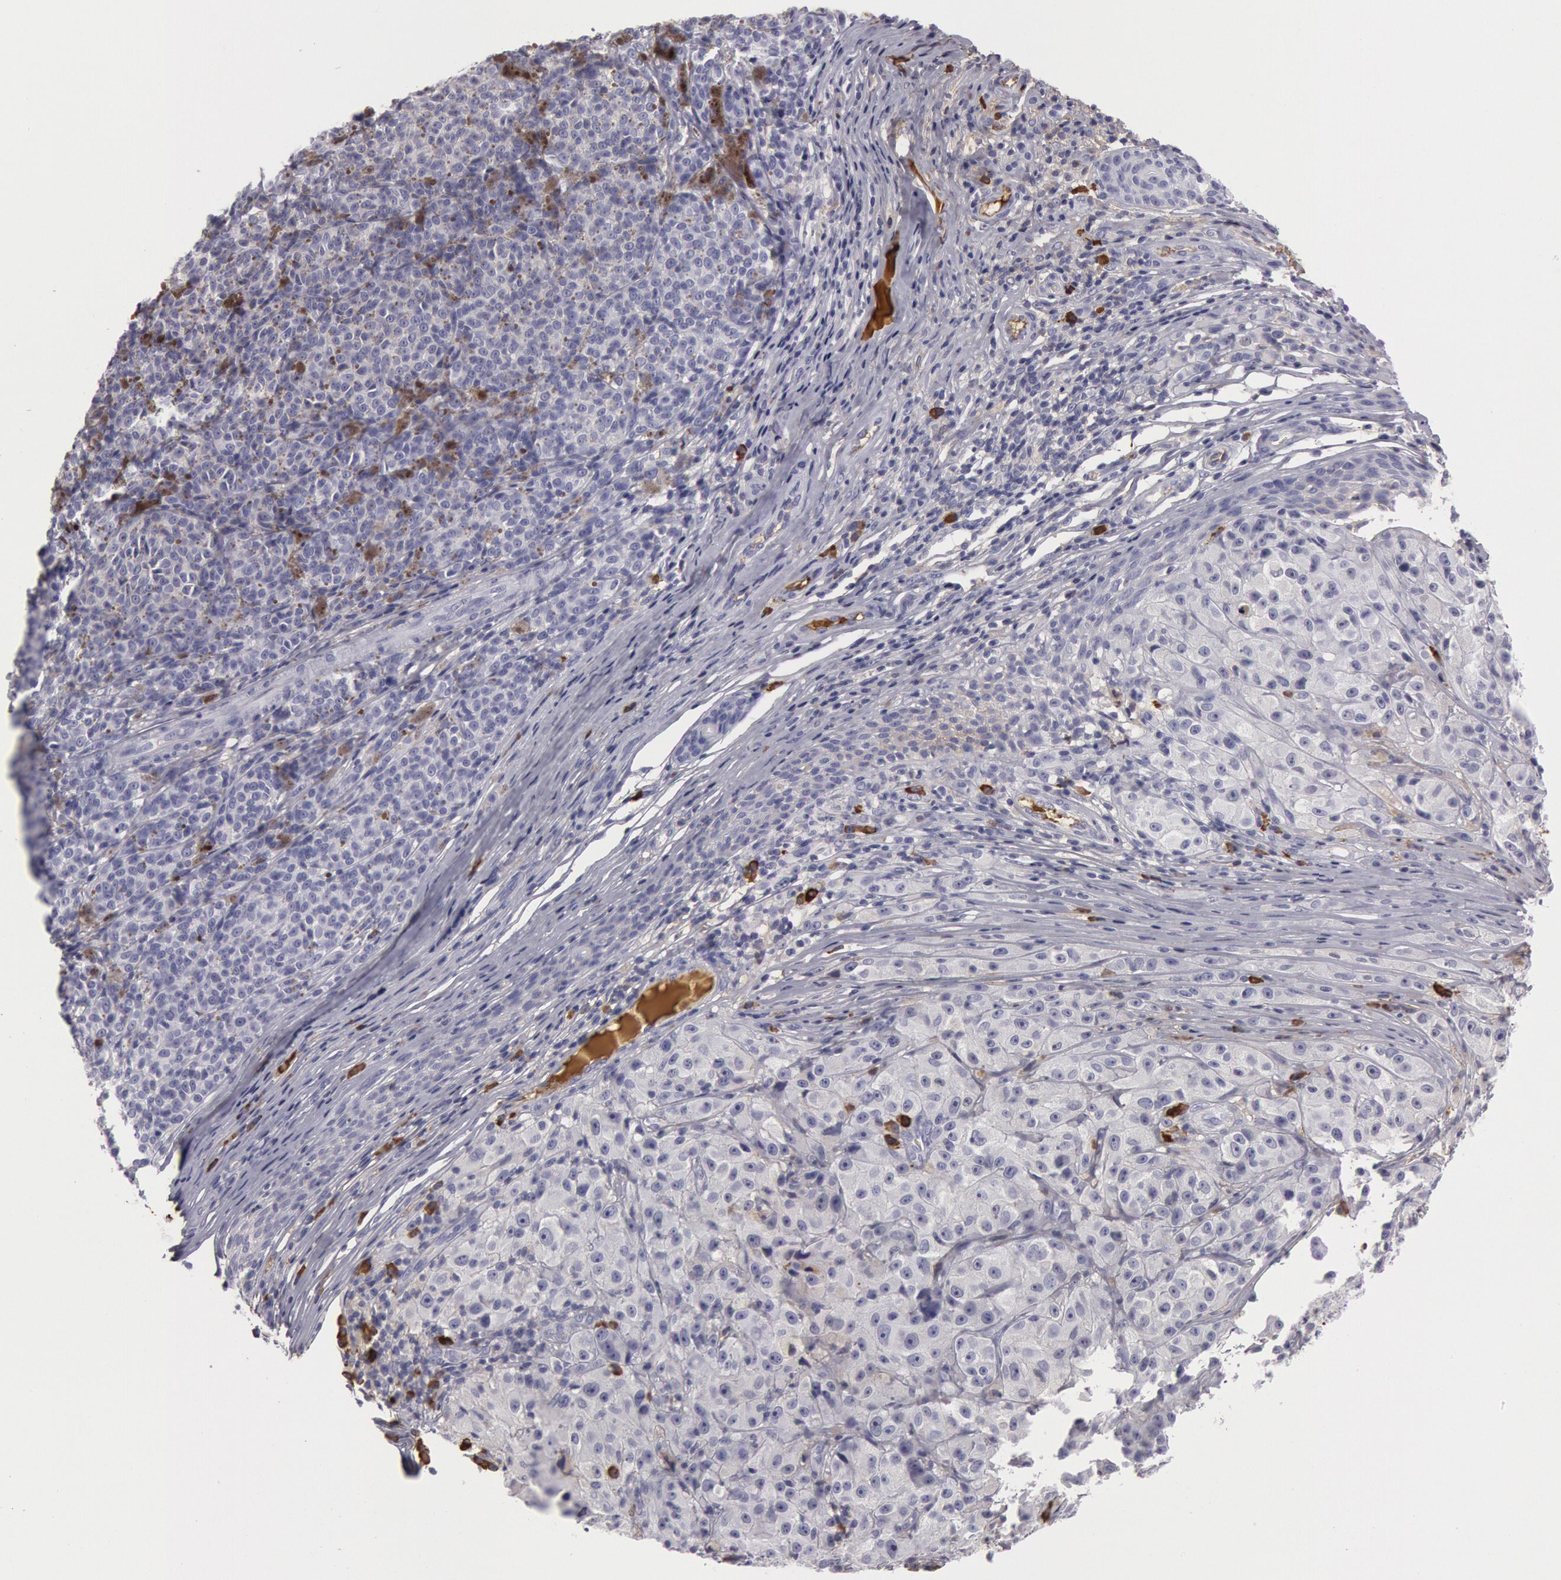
{"staining": {"intensity": "moderate", "quantity": "<25%", "location": "cytoplasmic/membranous"}, "tissue": "melanoma", "cell_type": "Tumor cells", "image_type": "cancer", "snomed": [{"axis": "morphology", "description": "Malignant melanoma, NOS"}, {"axis": "topography", "description": "Skin"}], "caption": "Melanoma stained for a protein exhibits moderate cytoplasmic/membranous positivity in tumor cells. (Brightfield microscopy of DAB IHC at high magnification).", "gene": "IGHG1", "patient": {"sex": "male", "age": 56}}